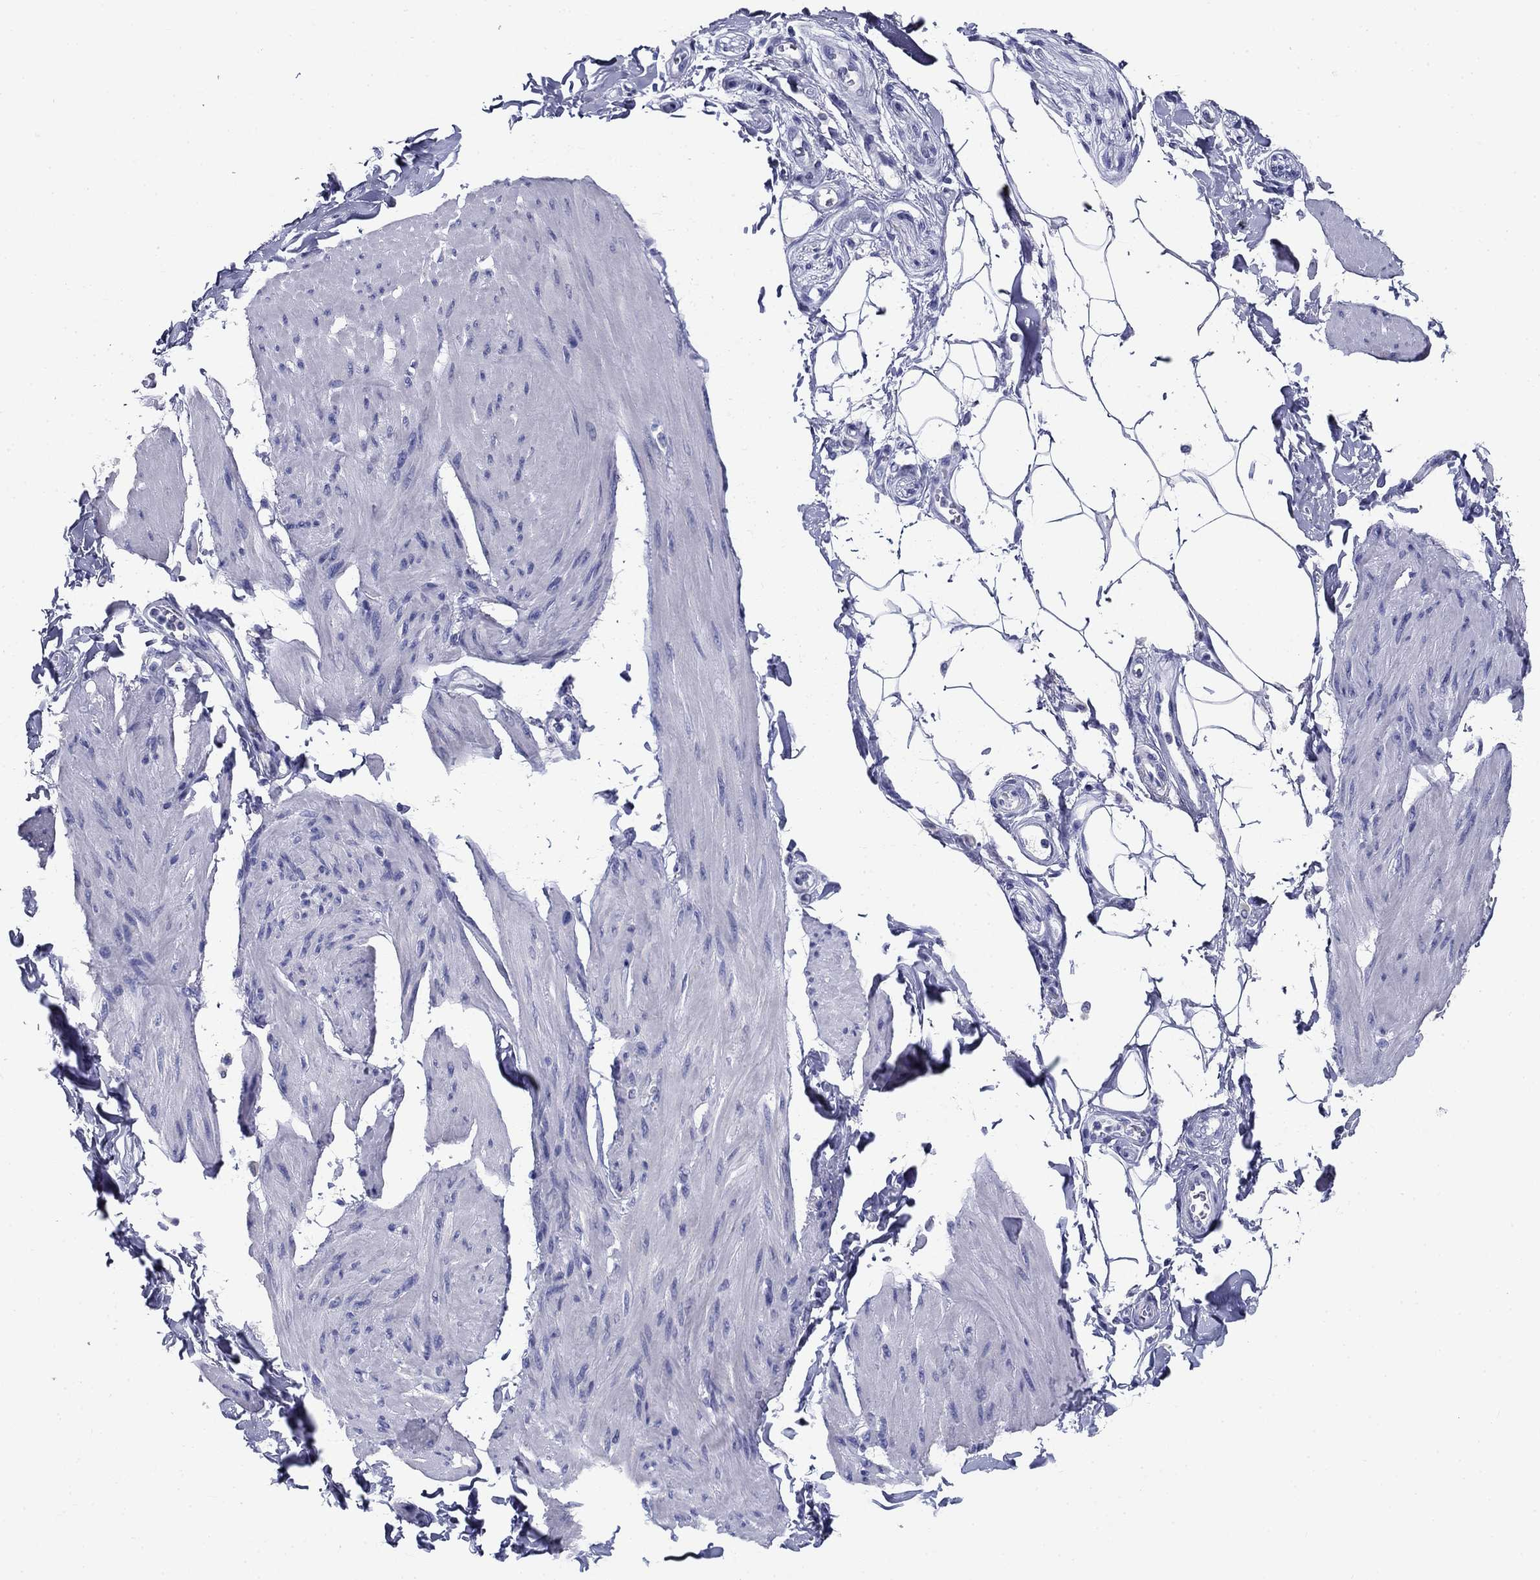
{"staining": {"intensity": "negative", "quantity": "none", "location": "none"}, "tissue": "smooth muscle", "cell_type": "Smooth muscle cells", "image_type": "normal", "snomed": [{"axis": "morphology", "description": "Normal tissue, NOS"}, {"axis": "topography", "description": "Adipose tissue"}, {"axis": "topography", "description": "Smooth muscle"}, {"axis": "topography", "description": "Peripheral nerve tissue"}], "caption": "A high-resolution image shows immunohistochemistry (IHC) staining of benign smooth muscle, which exhibits no significant expression in smooth muscle cells.", "gene": "UPB1", "patient": {"sex": "male", "age": 83}}